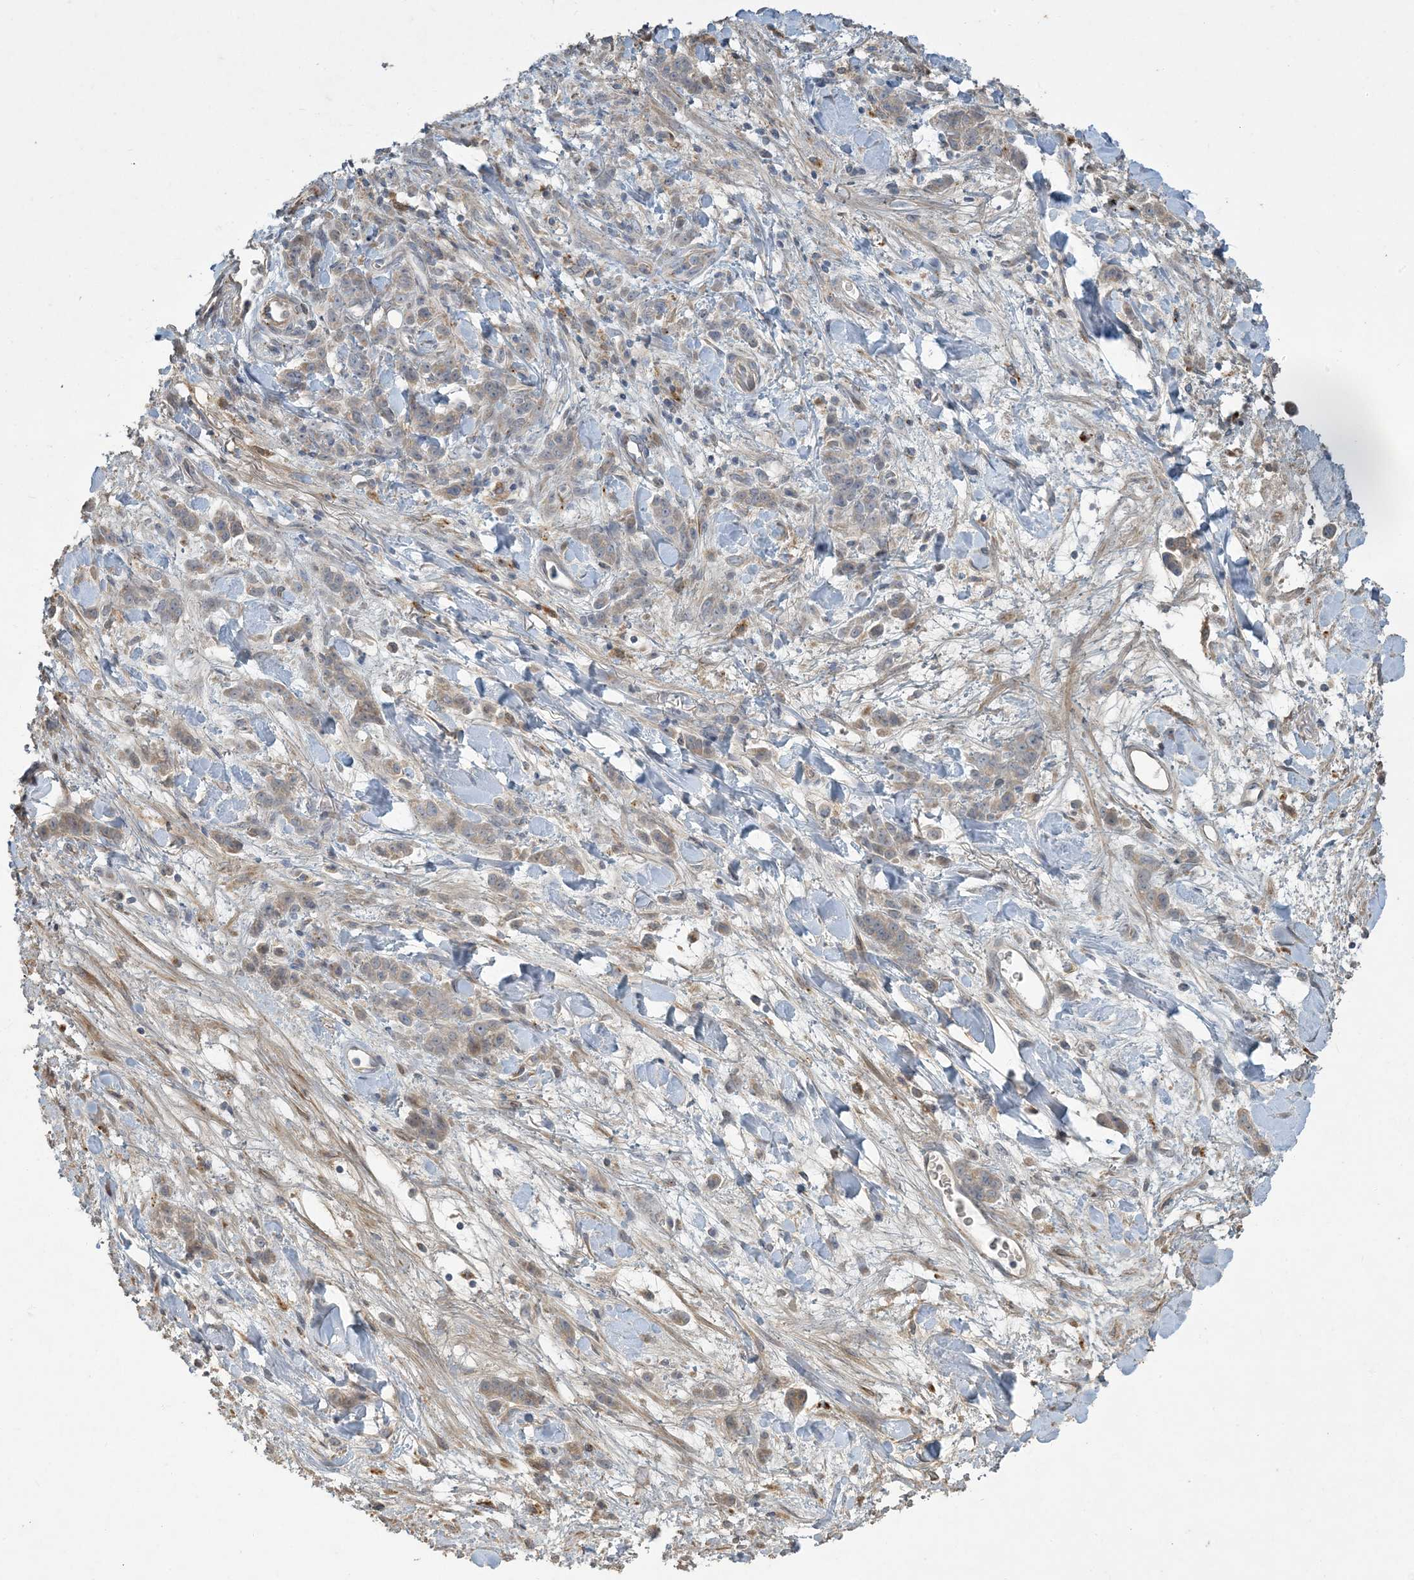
{"staining": {"intensity": "weak", "quantity": ">75%", "location": "cytoplasmic/membranous"}, "tissue": "stomach cancer", "cell_type": "Tumor cells", "image_type": "cancer", "snomed": [{"axis": "morphology", "description": "Normal tissue, NOS"}, {"axis": "morphology", "description": "Adenocarcinoma, NOS"}, {"axis": "topography", "description": "Stomach"}], "caption": "Stomach adenocarcinoma stained with immunohistochemistry (IHC) demonstrates weak cytoplasmic/membranous positivity in about >75% of tumor cells.", "gene": "LTN1", "patient": {"sex": "male", "age": 82}}